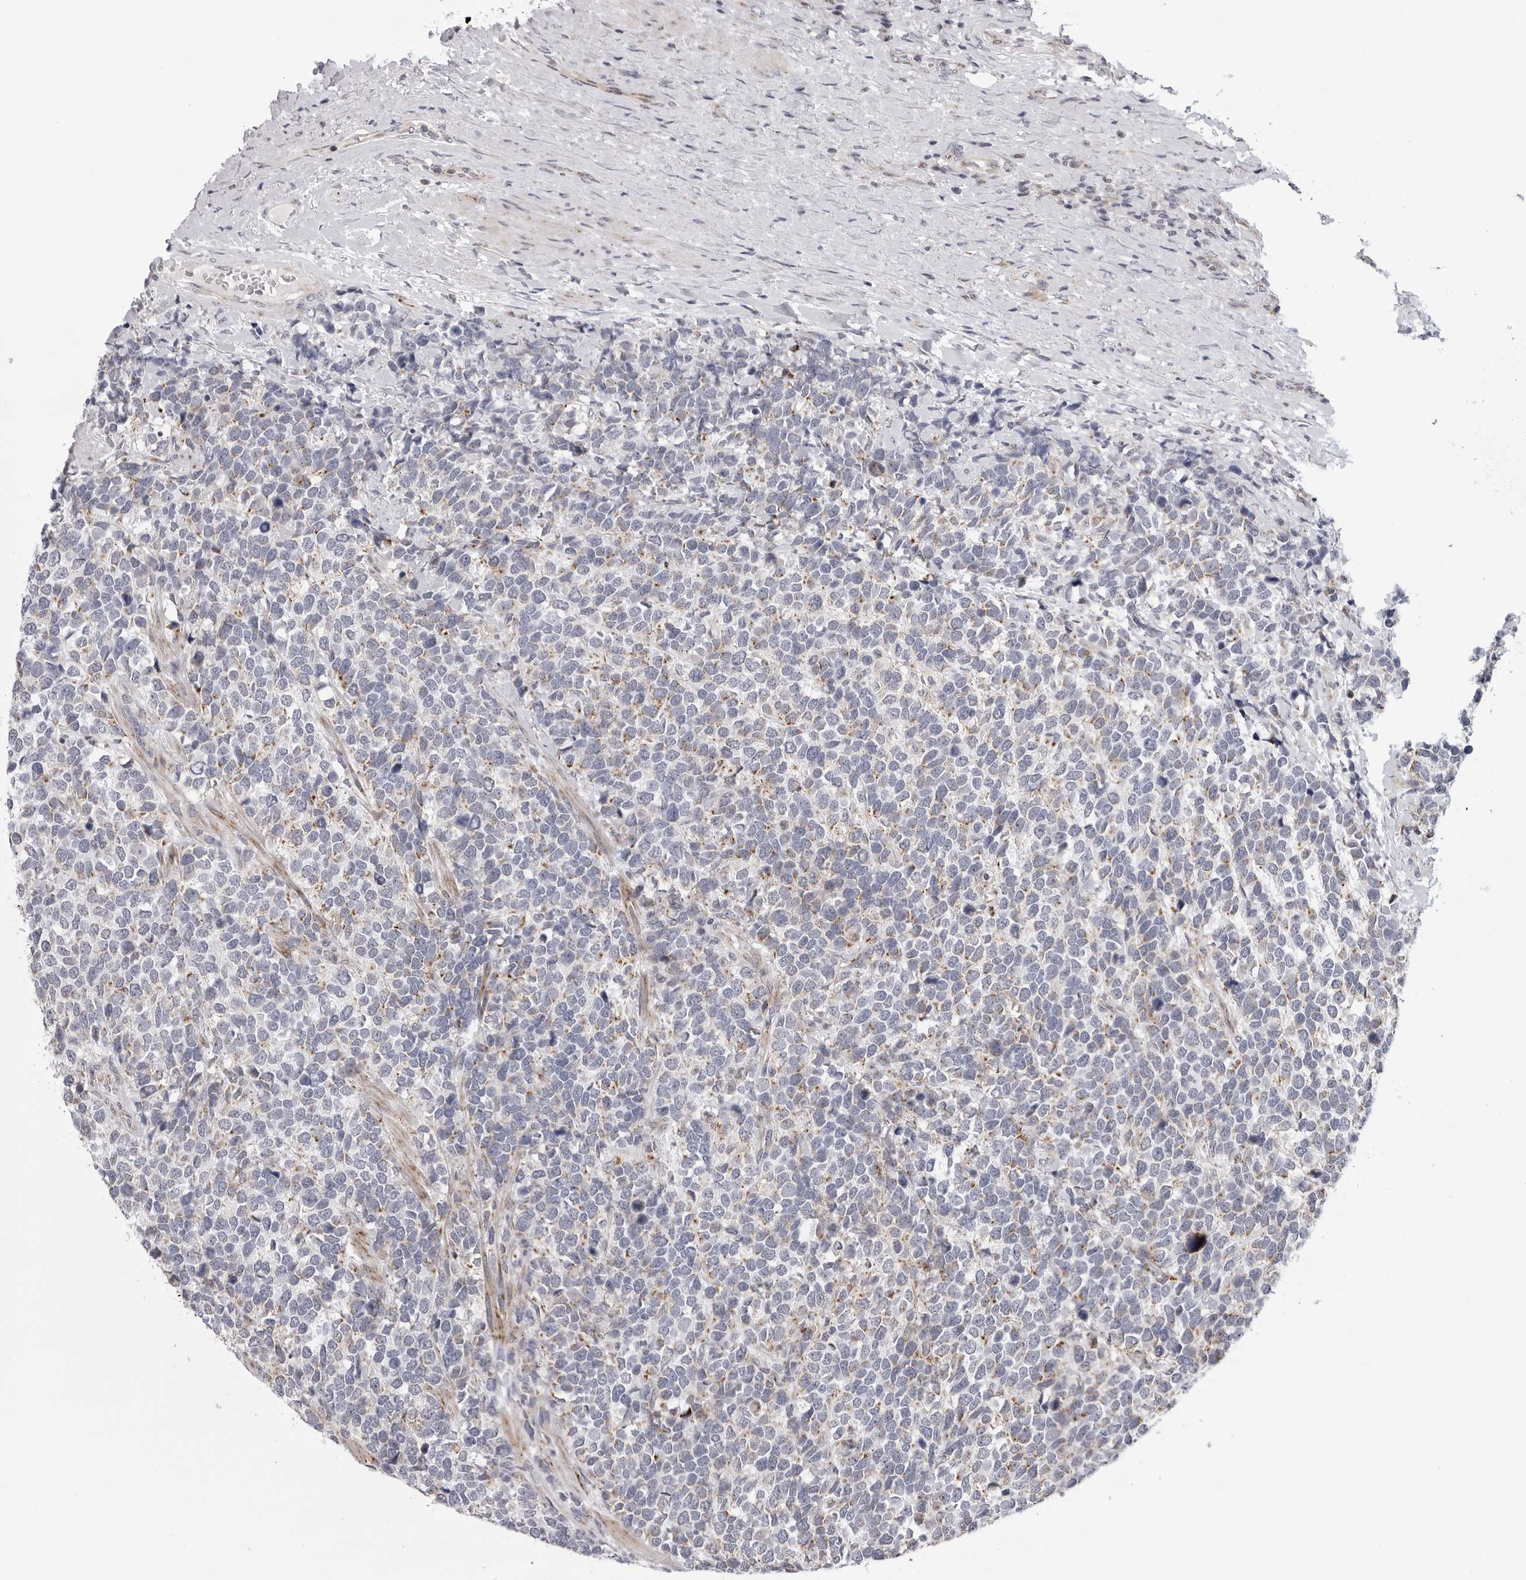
{"staining": {"intensity": "weak", "quantity": "<25%", "location": "cytoplasmic/membranous"}, "tissue": "urothelial cancer", "cell_type": "Tumor cells", "image_type": "cancer", "snomed": [{"axis": "morphology", "description": "Urothelial carcinoma, High grade"}, {"axis": "topography", "description": "Urinary bladder"}], "caption": "Human high-grade urothelial carcinoma stained for a protein using immunohistochemistry (IHC) reveals no expression in tumor cells.", "gene": "CDK20", "patient": {"sex": "female", "age": 82}}